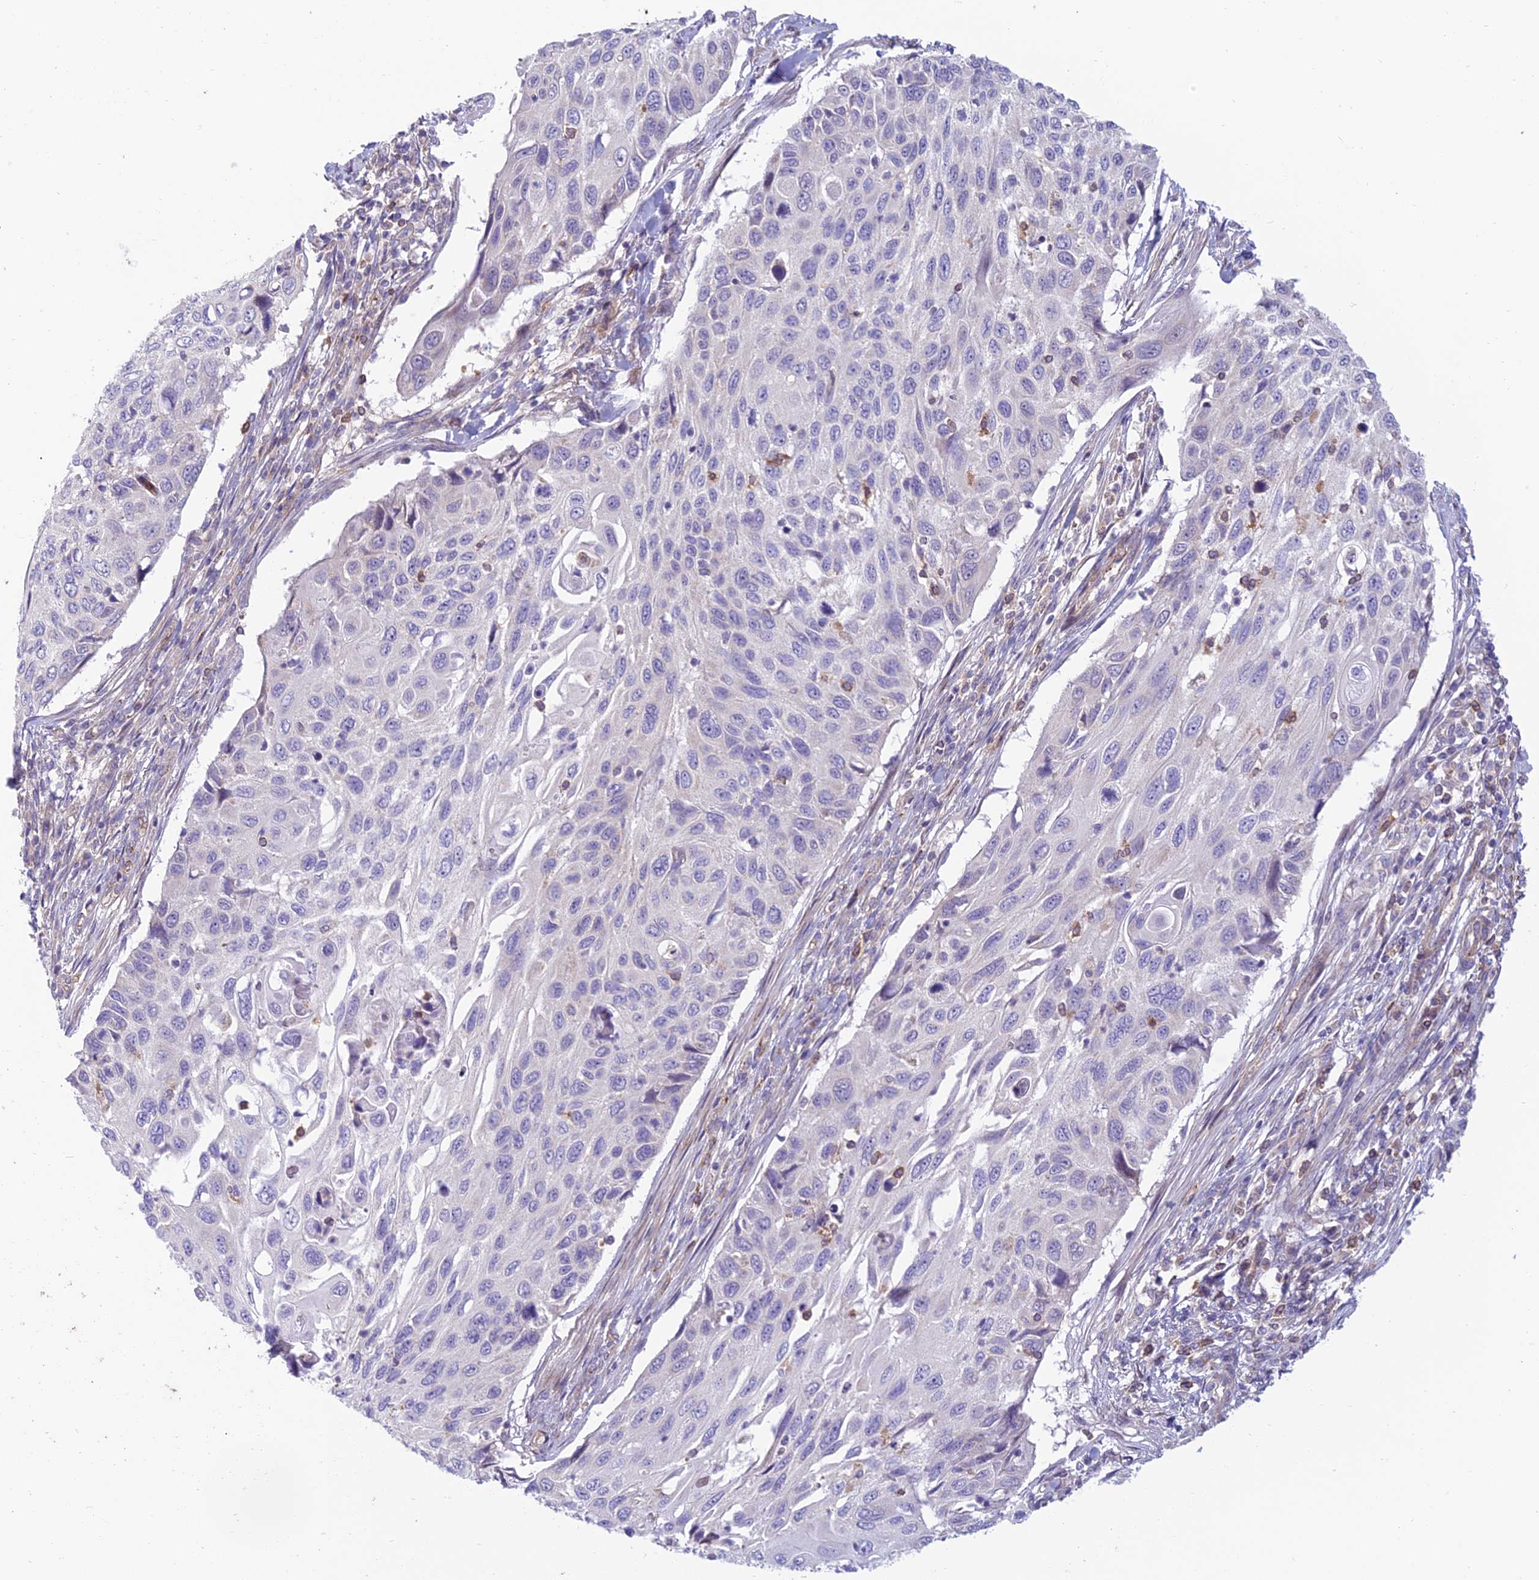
{"staining": {"intensity": "negative", "quantity": "none", "location": "none"}, "tissue": "cervical cancer", "cell_type": "Tumor cells", "image_type": "cancer", "snomed": [{"axis": "morphology", "description": "Squamous cell carcinoma, NOS"}, {"axis": "topography", "description": "Cervix"}], "caption": "This is an IHC histopathology image of human cervical squamous cell carcinoma. There is no staining in tumor cells.", "gene": "DUS2", "patient": {"sex": "female", "age": 70}}